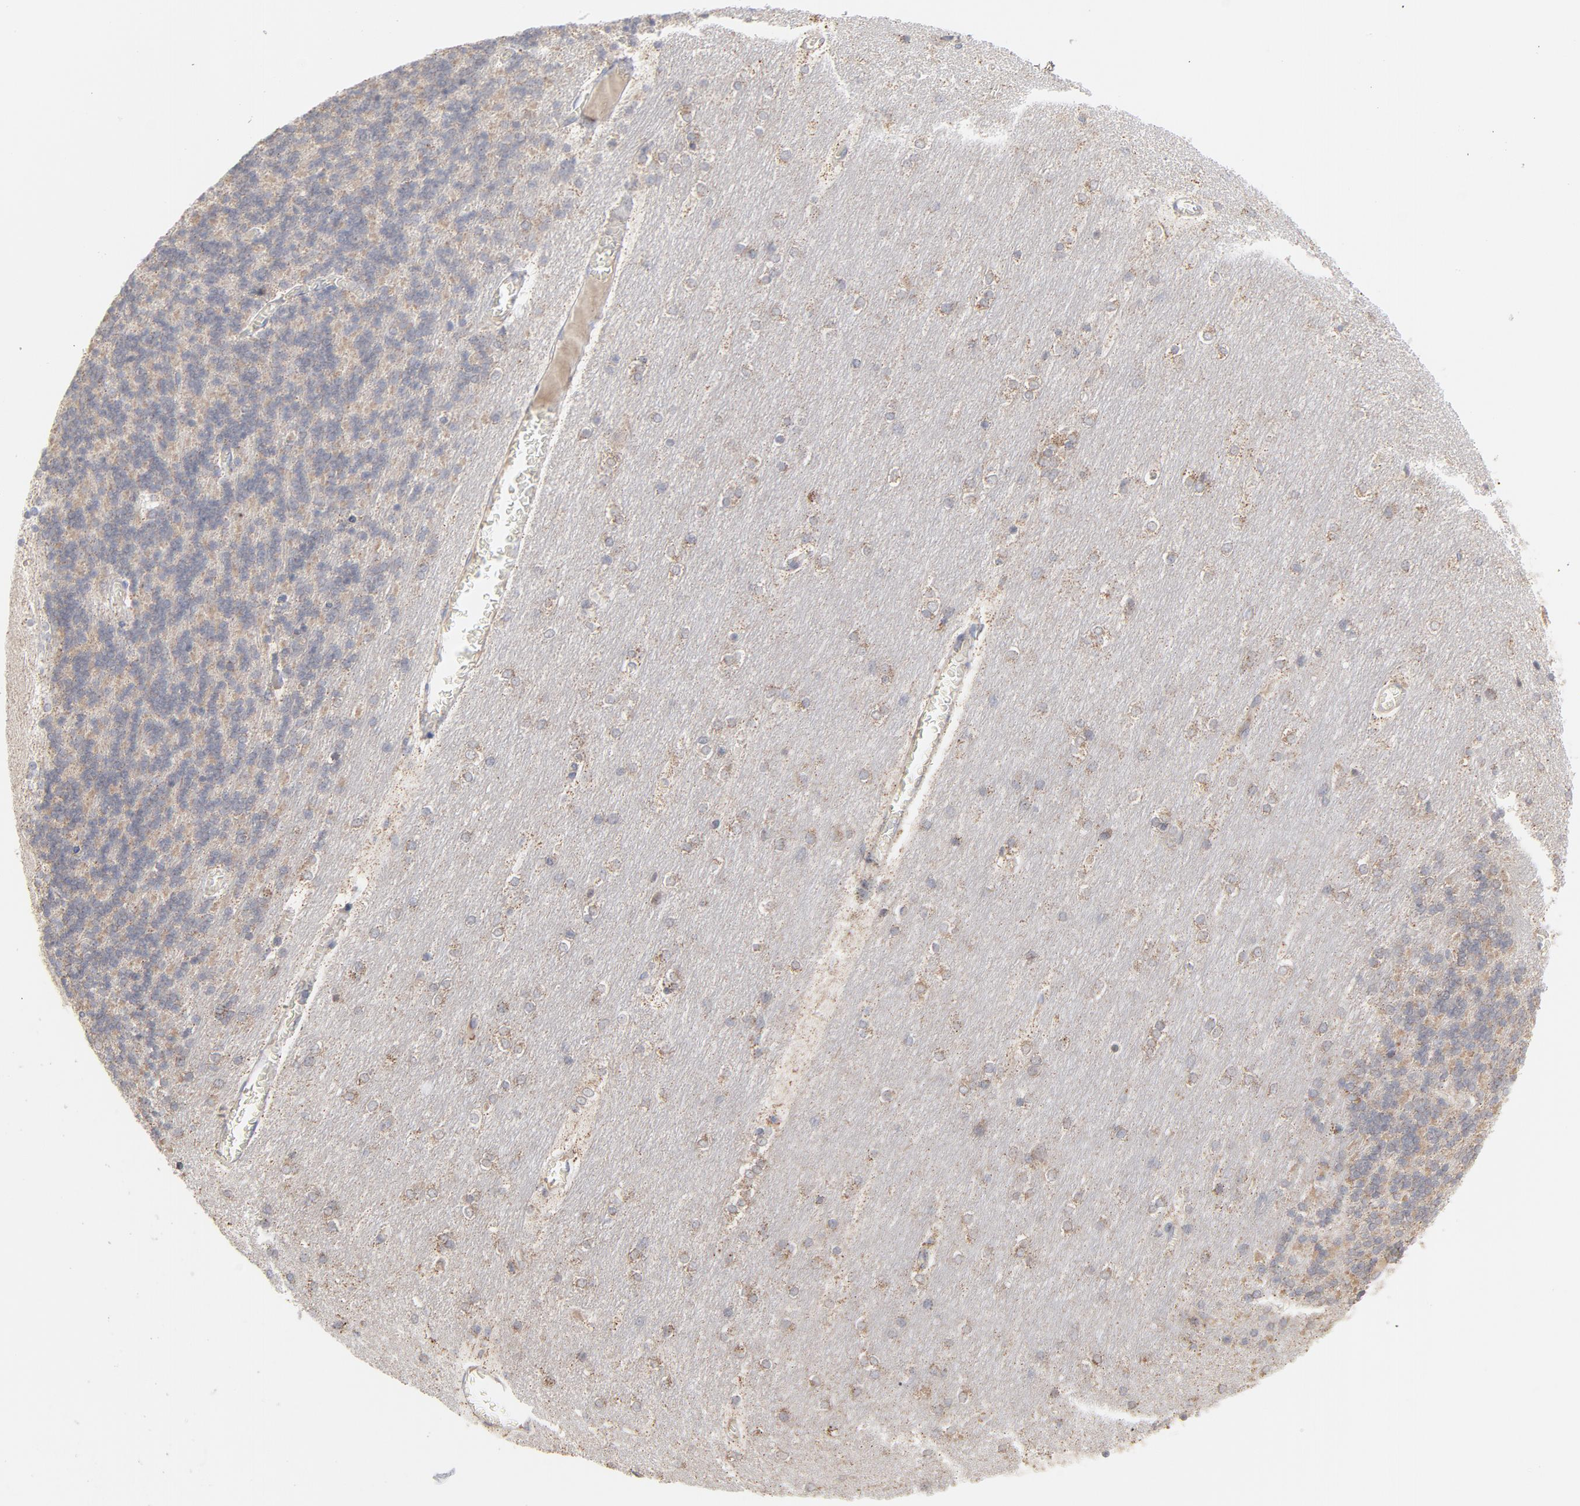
{"staining": {"intensity": "weak", "quantity": "<25%", "location": "cytoplasmic/membranous"}, "tissue": "cerebellum", "cell_type": "Cells in granular layer", "image_type": "normal", "snomed": [{"axis": "morphology", "description": "Normal tissue, NOS"}, {"axis": "topography", "description": "Cerebellum"}], "caption": "Immunohistochemistry (IHC) histopathology image of normal cerebellum stained for a protein (brown), which reveals no expression in cells in granular layer. (Stains: DAB immunohistochemistry (IHC) with hematoxylin counter stain, Microscopy: brightfield microscopy at high magnification).", "gene": "PPFIBP2", "patient": {"sex": "female", "age": 54}}